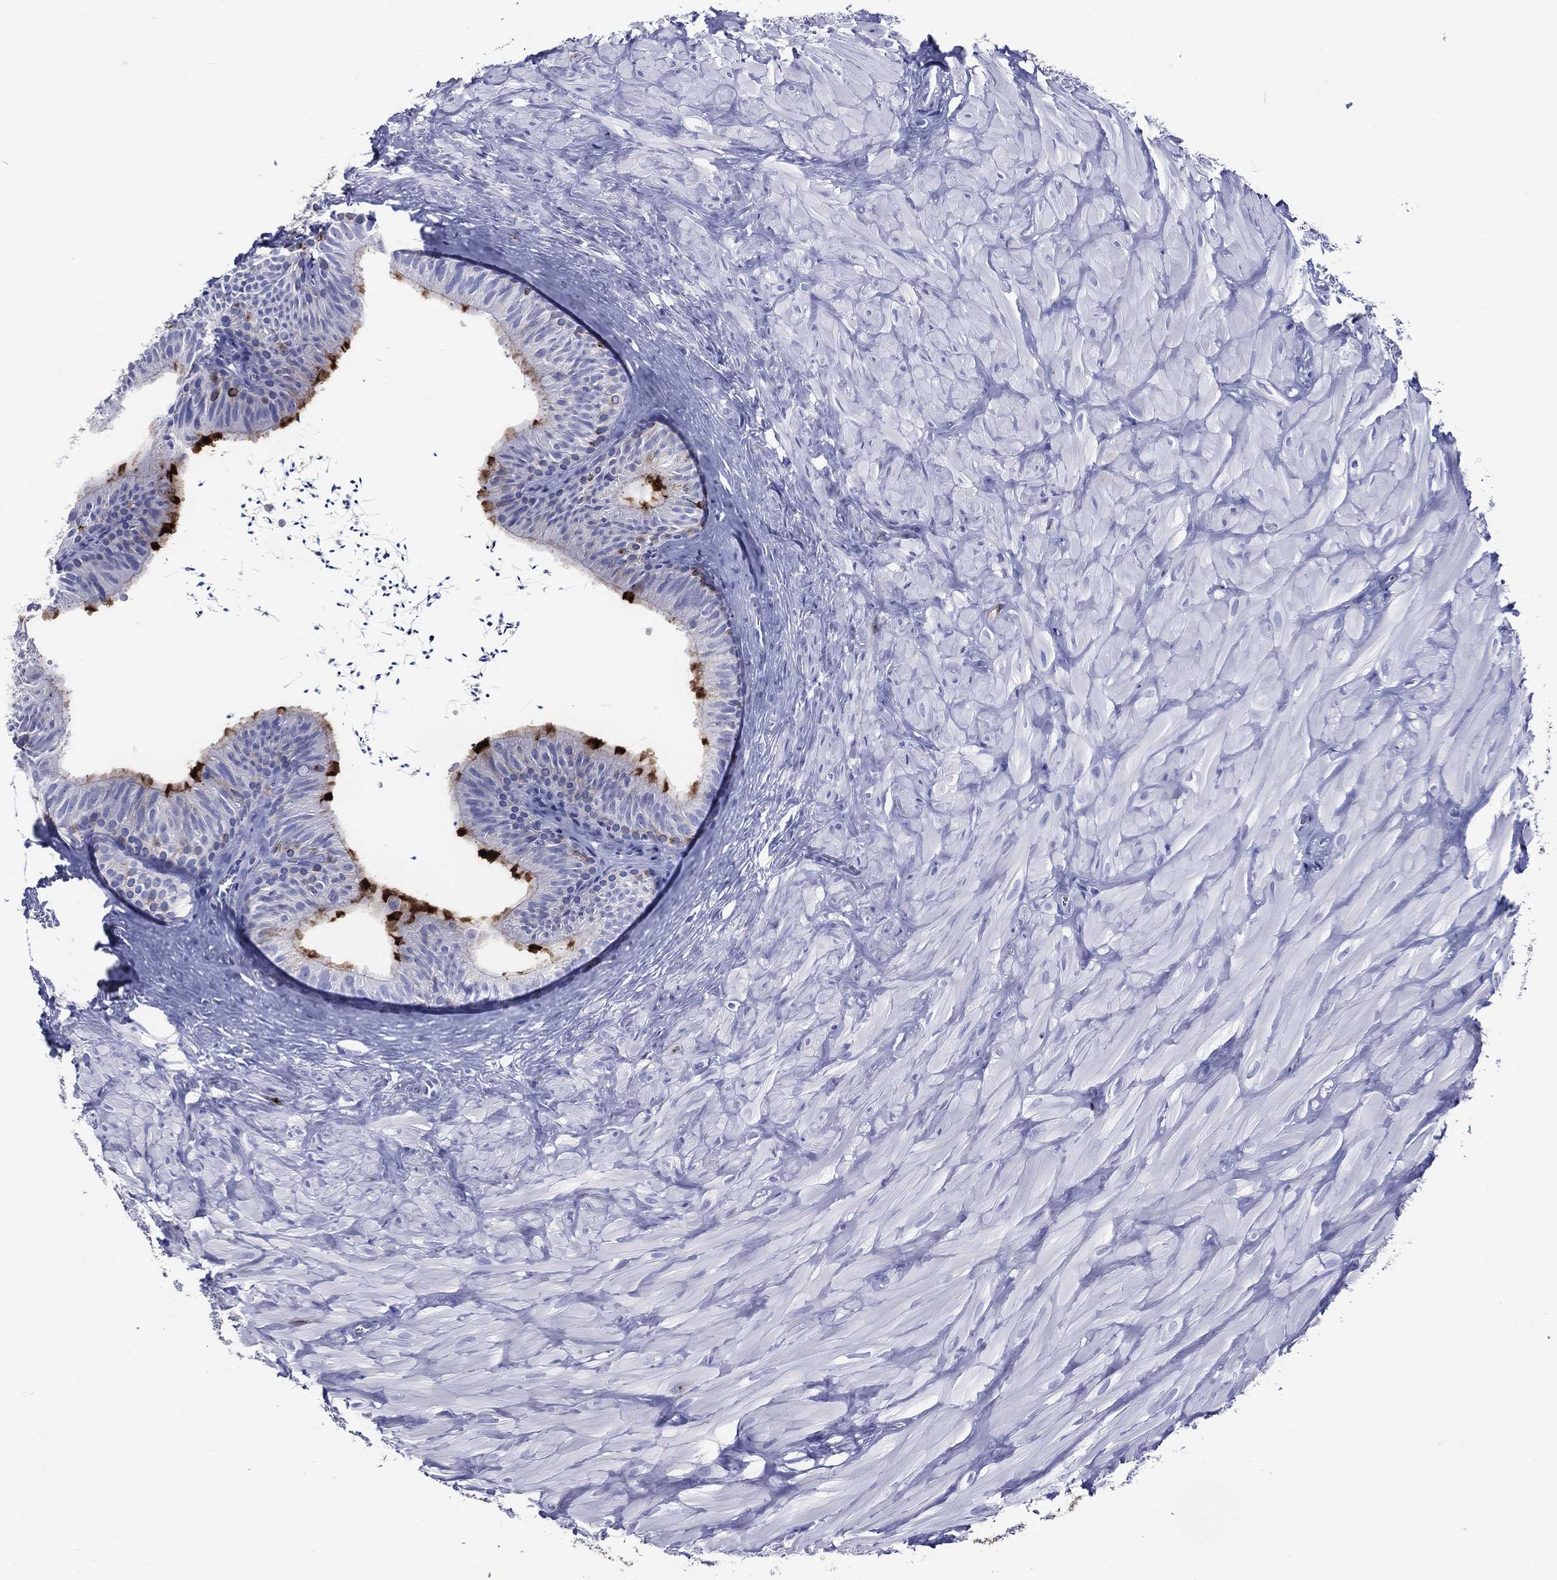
{"staining": {"intensity": "strong", "quantity": "<25%", "location": "cytoplasmic/membranous"}, "tissue": "epididymis", "cell_type": "Glandular cells", "image_type": "normal", "snomed": [{"axis": "morphology", "description": "Normal tissue, NOS"}, {"axis": "topography", "description": "Epididymis"}], "caption": "Protein staining of unremarkable epididymis reveals strong cytoplasmic/membranous expression in about <25% of glandular cells. (Brightfield microscopy of DAB IHC at high magnification).", "gene": "ACE2", "patient": {"sex": "male", "age": 32}}